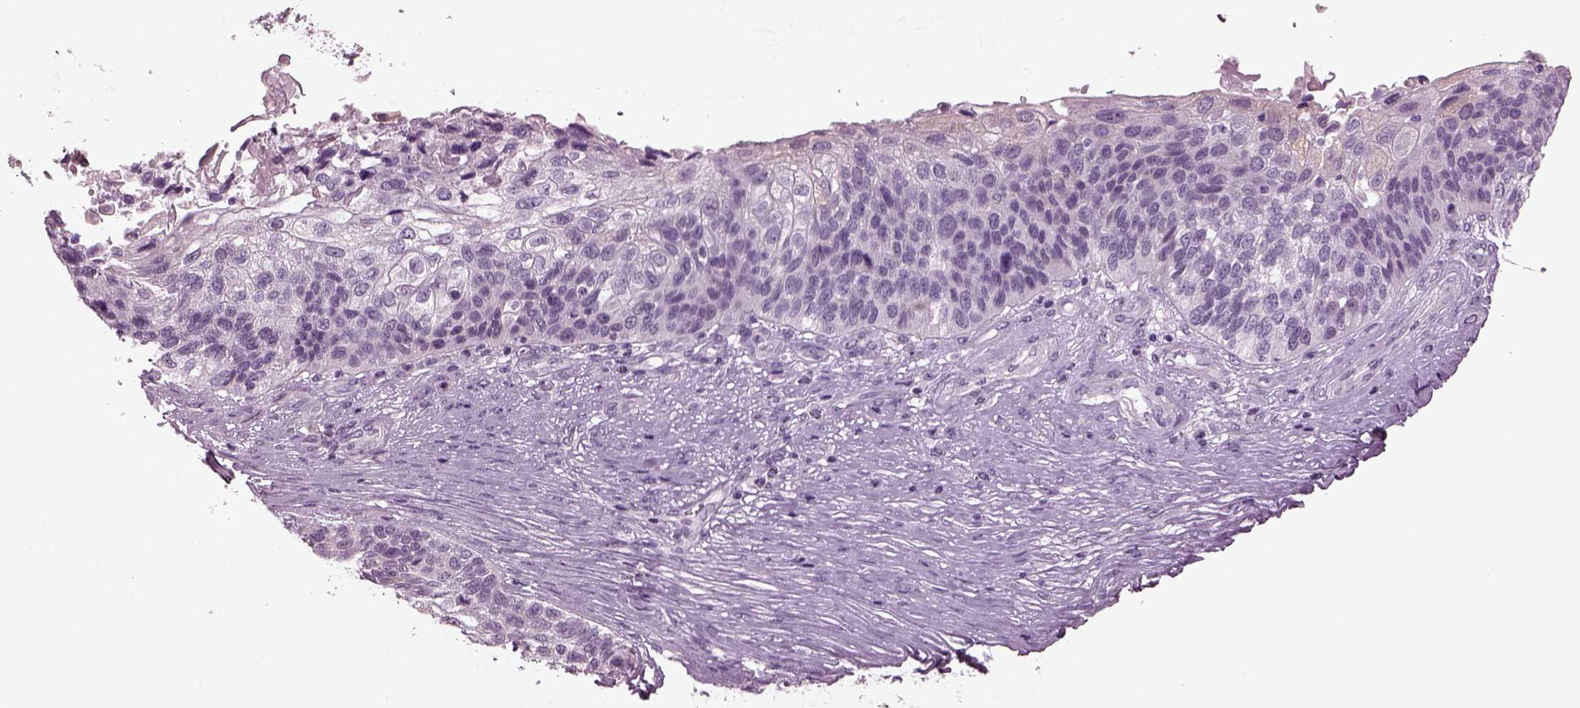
{"staining": {"intensity": "negative", "quantity": "none", "location": "none"}, "tissue": "lung cancer", "cell_type": "Tumor cells", "image_type": "cancer", "snomed": [{"axis": "morphology", "description": "Squamous cell carcinoma, NOS"}, {"axis": "topography", "description": "Lung"}], "caption": "Tumor cells are negative for protein expression in human lung squamous cell carcinoma.", "gene": "SLC6A17", "patient": {"sex": "male", "age": 69}}